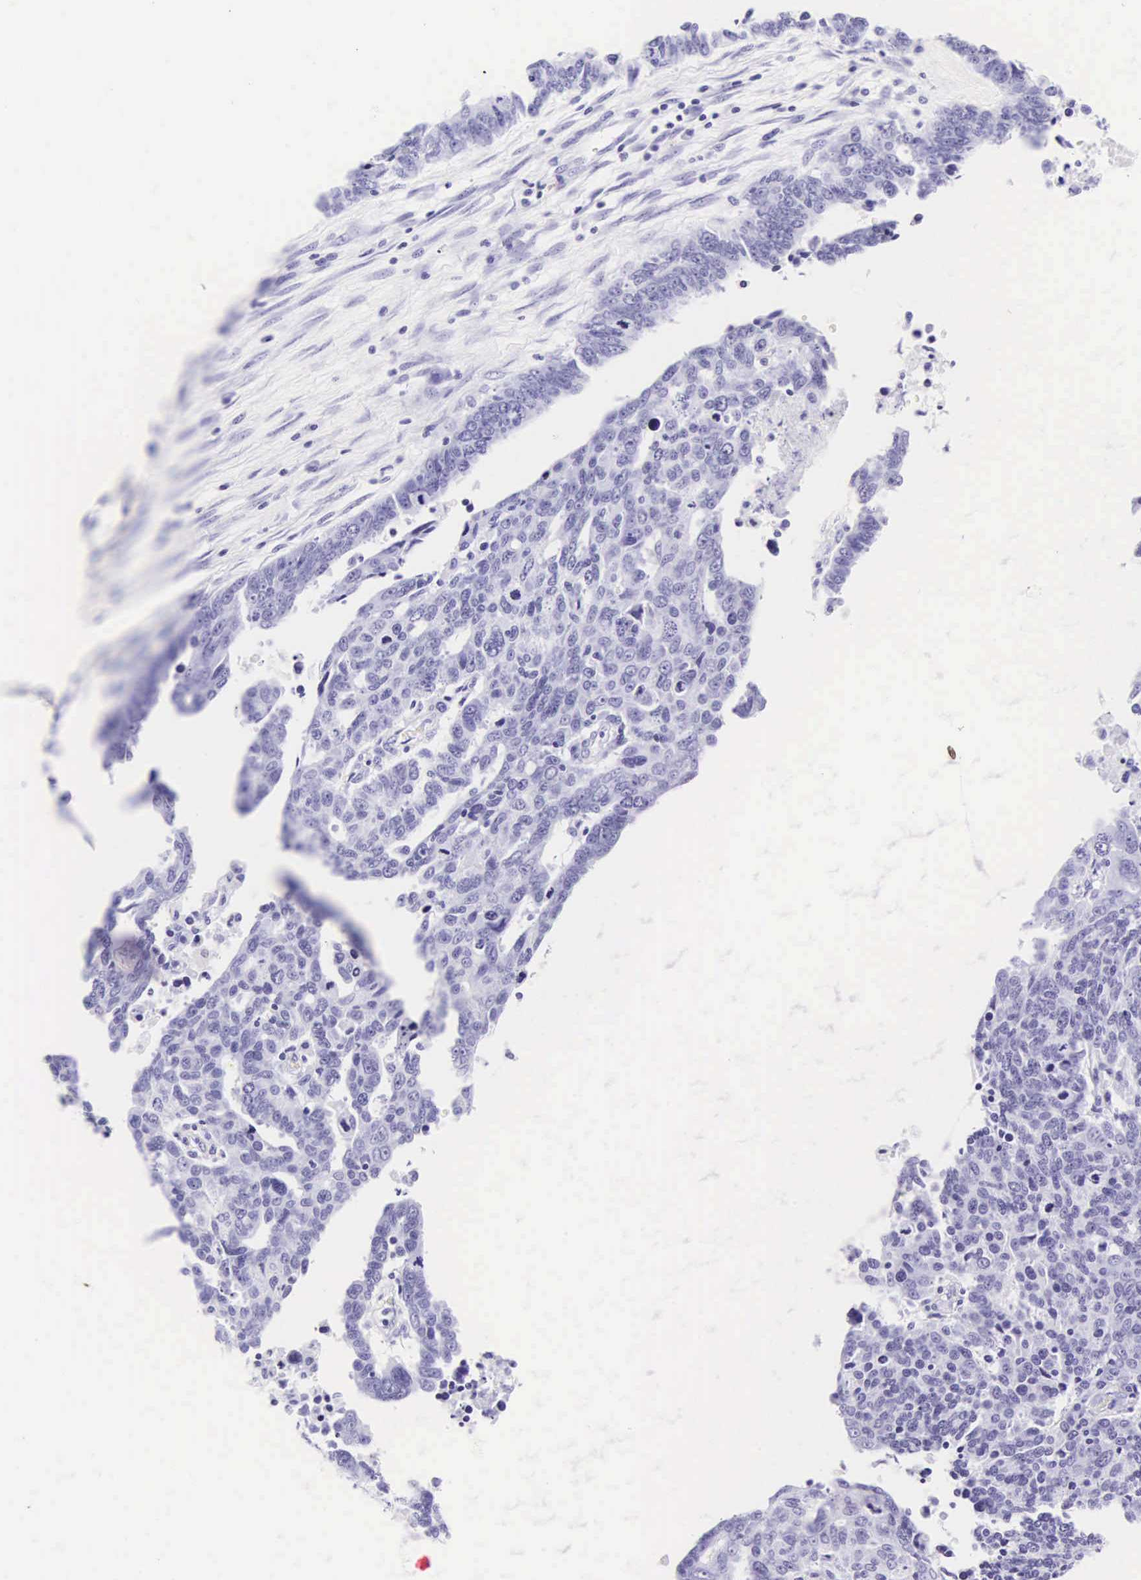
{"staining": {"intensity": "negative", "quantity": "none", "location": "none"}, "tissue": "ovarian cancer", "cell_type": "Tumor cells", "image_type": "cancer", "snomed": [{"axis": "morphology", "description": "Carcinoma, endometroid"}, {"axis": "morphology", "description": "Cystadenocarcinoma, serous, NOS"}, {"axis": "topography", "description": "Ovary"}], "caption": "Image shows no protein expression in tumor cells of ovarian cancer tissue. The staining was performed using DAB to visualize the protein expression in brown, while the nuclei were stained in blue with hematoxylin (Magnification: 20x).", "gene": "CD1A", "patient": {"sex": "female", "age": 45}}